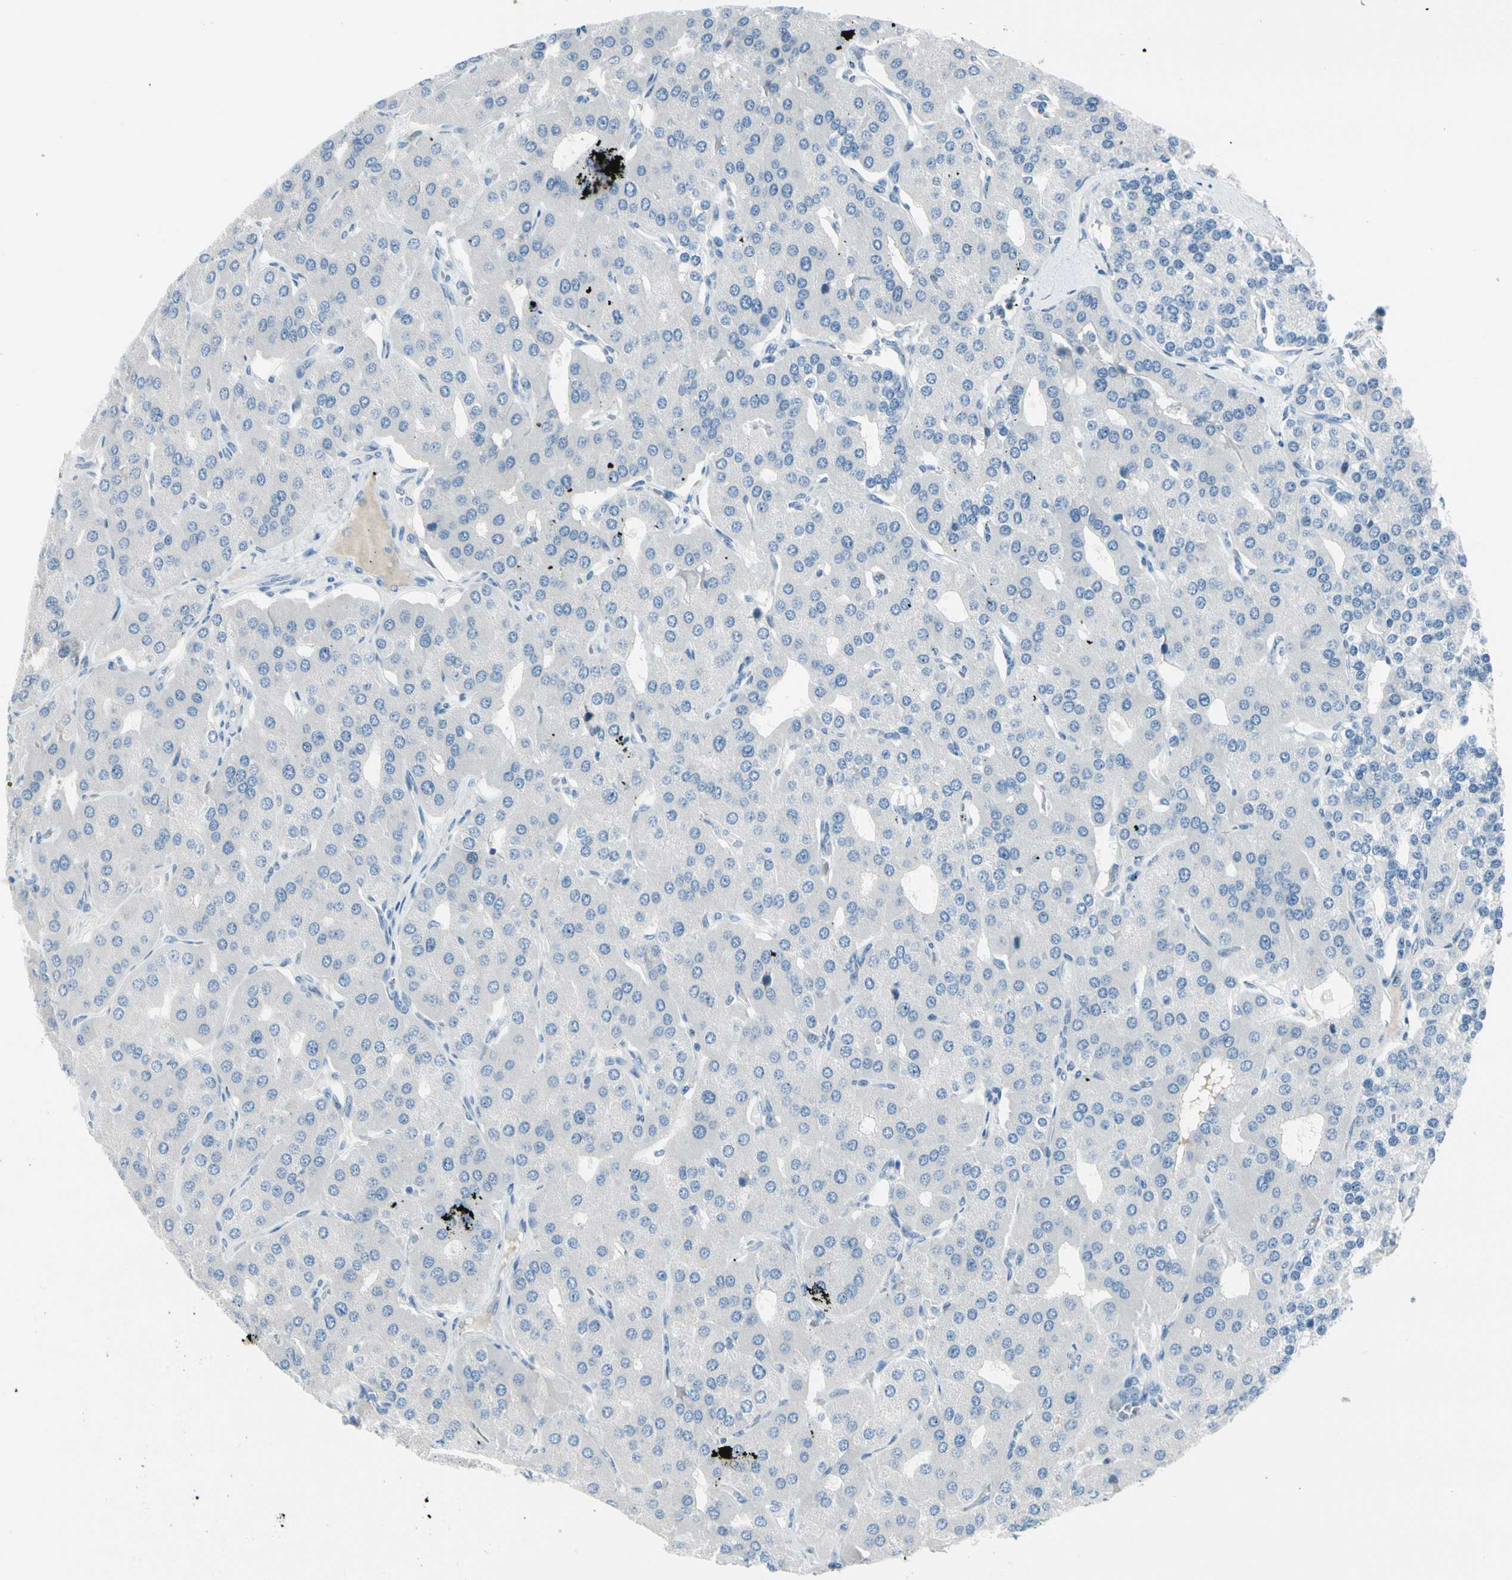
{"staining": {"intensity": "negative", "quantity": "none", "location": "none"}, "tissue": "parathyroid gland", "cell_type": "Glandular cells", "image_type": "normal", "snomed": [{"axis": "morphology", "description": "Normal tissue, NOS"}, {"axis": "morphology", "description": "Adenoma, NOS"}, {"axis": "topography", "description": "Parathyroid gland"}], "caption": "Immunohistochemical staining of benign parathyroid gland shows no significant positivity in glandular cells. The staining is performed using DAB (3,3'-diaminobenzidine) brown chromogen with nuclei counter-stained in using hematoxylin.", "gene": "TRAF1", "patient": {"sex": "female", "age": 86}}